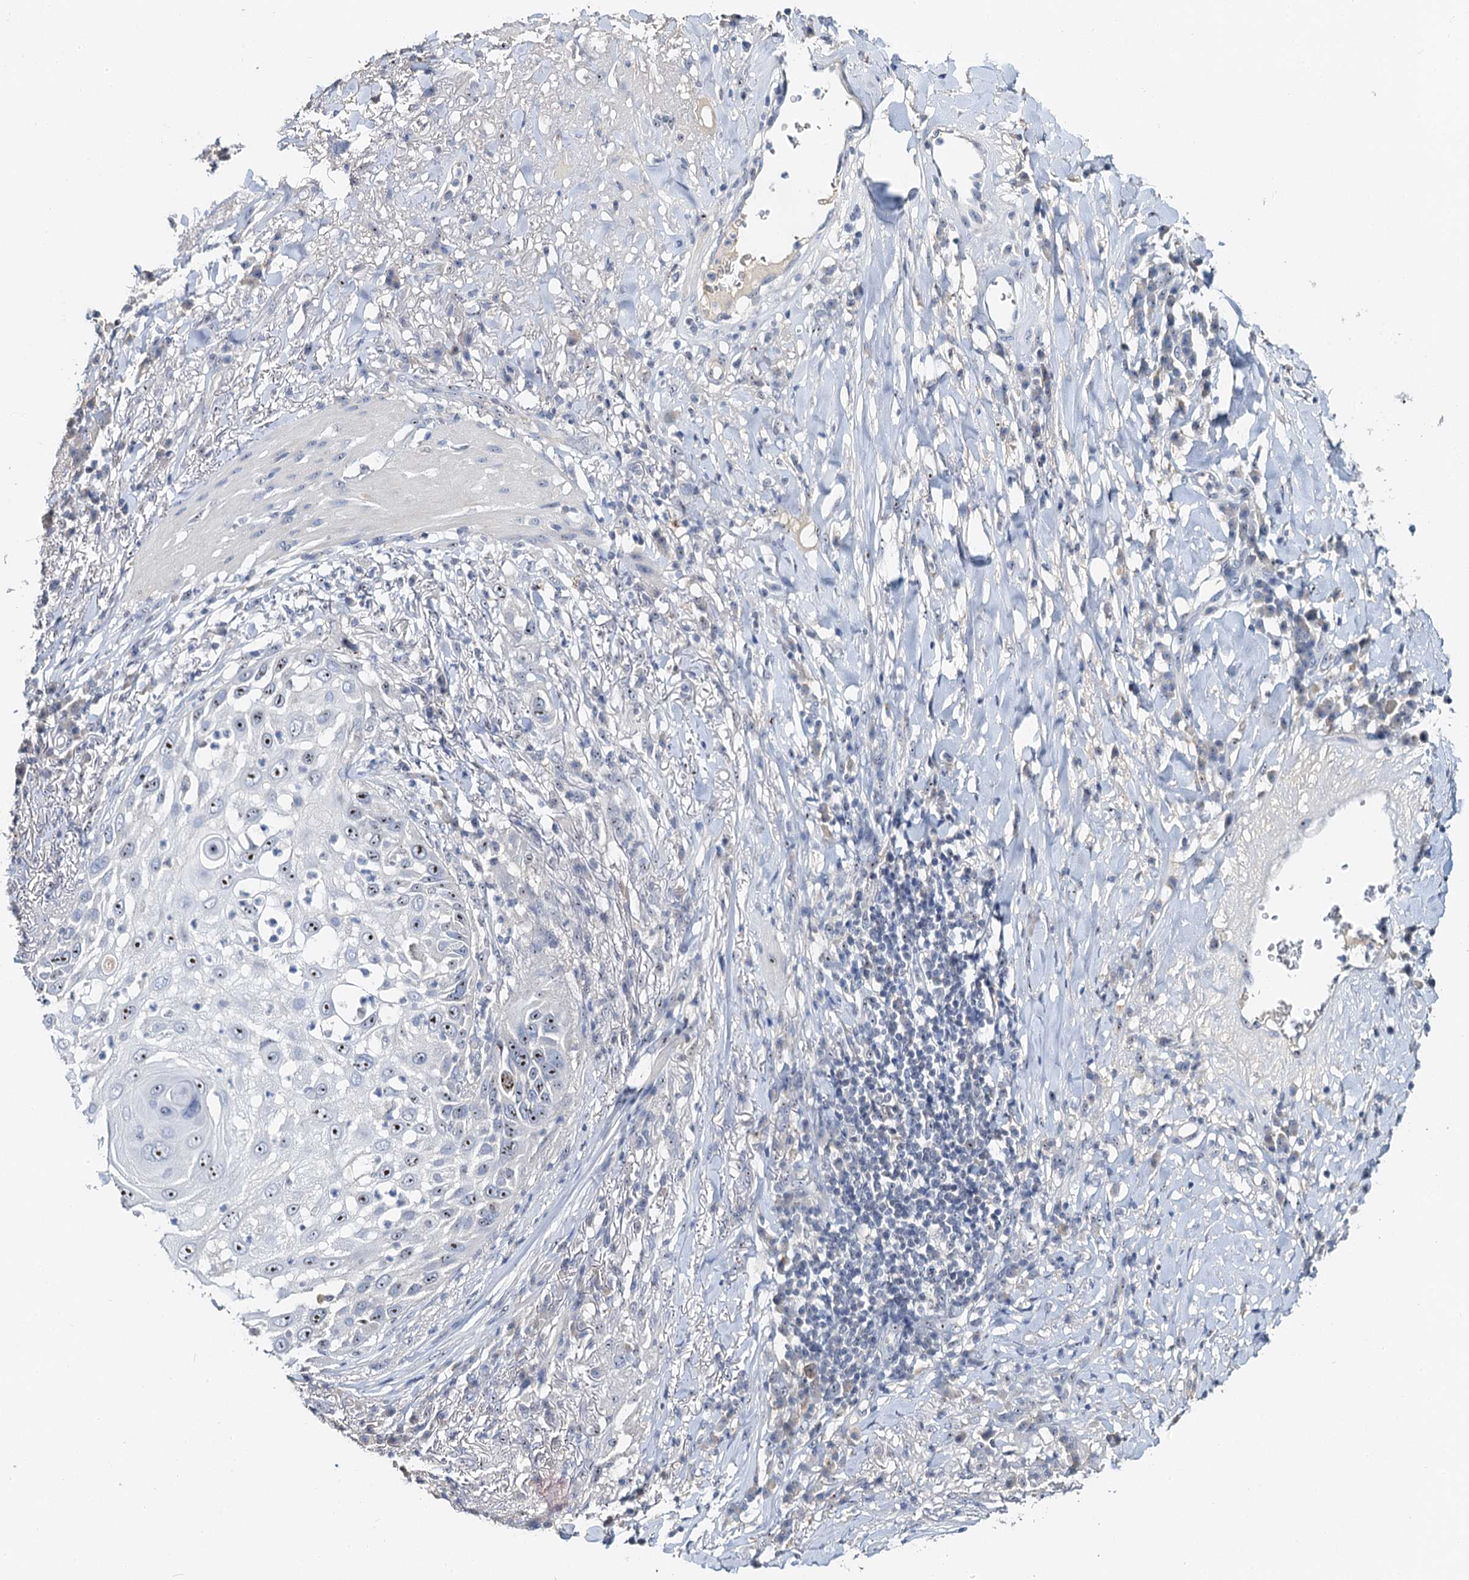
{"staining": {"intensity": "moderate", "quantity": ">75%", "location": "nuclear"}, "tissue": "skin cancer", "cell_type": "Tumor cells", "image_type": "cancer", "snomed": [{"axis": "morphology", "description": "Squamous cell carcinoma, NOS"}, {"axis": "topography", "description": "Skin"}], "caption": "Skin cancer tissue shows moderate nuclear expression in about >75% of tumor cells", "gene": "NOP2", "patient": {"sex": "female", "age": 44}}